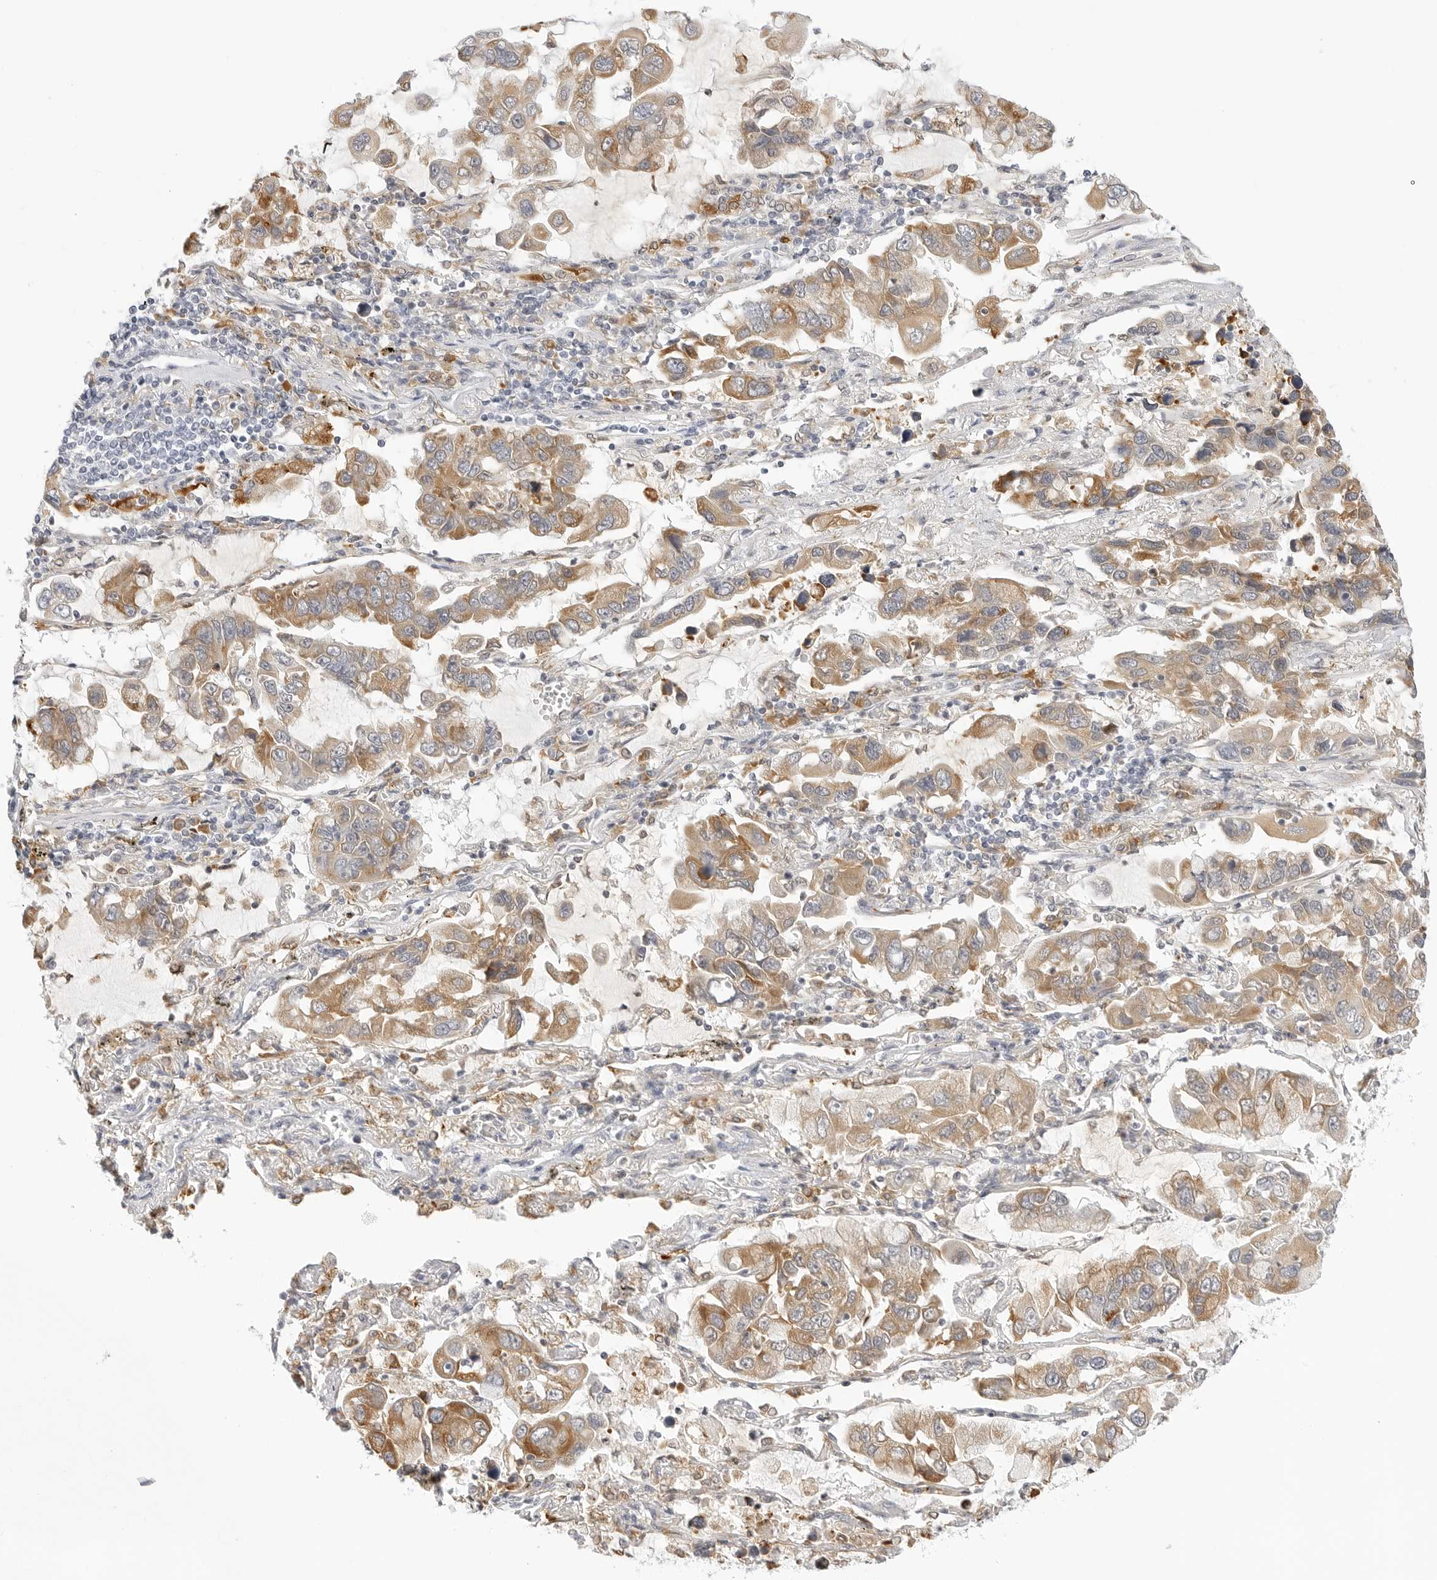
{"staining": {"intensity": "moderate", "quantity": ">75%", "location": "cytoplasmic/membranous"}, "tissue": "lung cancer", "cell_type": "Tumor cells", "image_type": "cancer", "snomed": [{"axis": "morphology", "description": "Adenocarcinoma, NOS"}, {"axis": "topography", "description": "Lung"}], "caption": "This is a photomicrograph of immunohistochemistry (IHC) staining of lung cancer (adenocarcinoma), which shows moderate staining in the cytoplasmic/membranous of tumor cells.", "gene": "THEM4", "patient": {"sex": "male", "age": 64}}